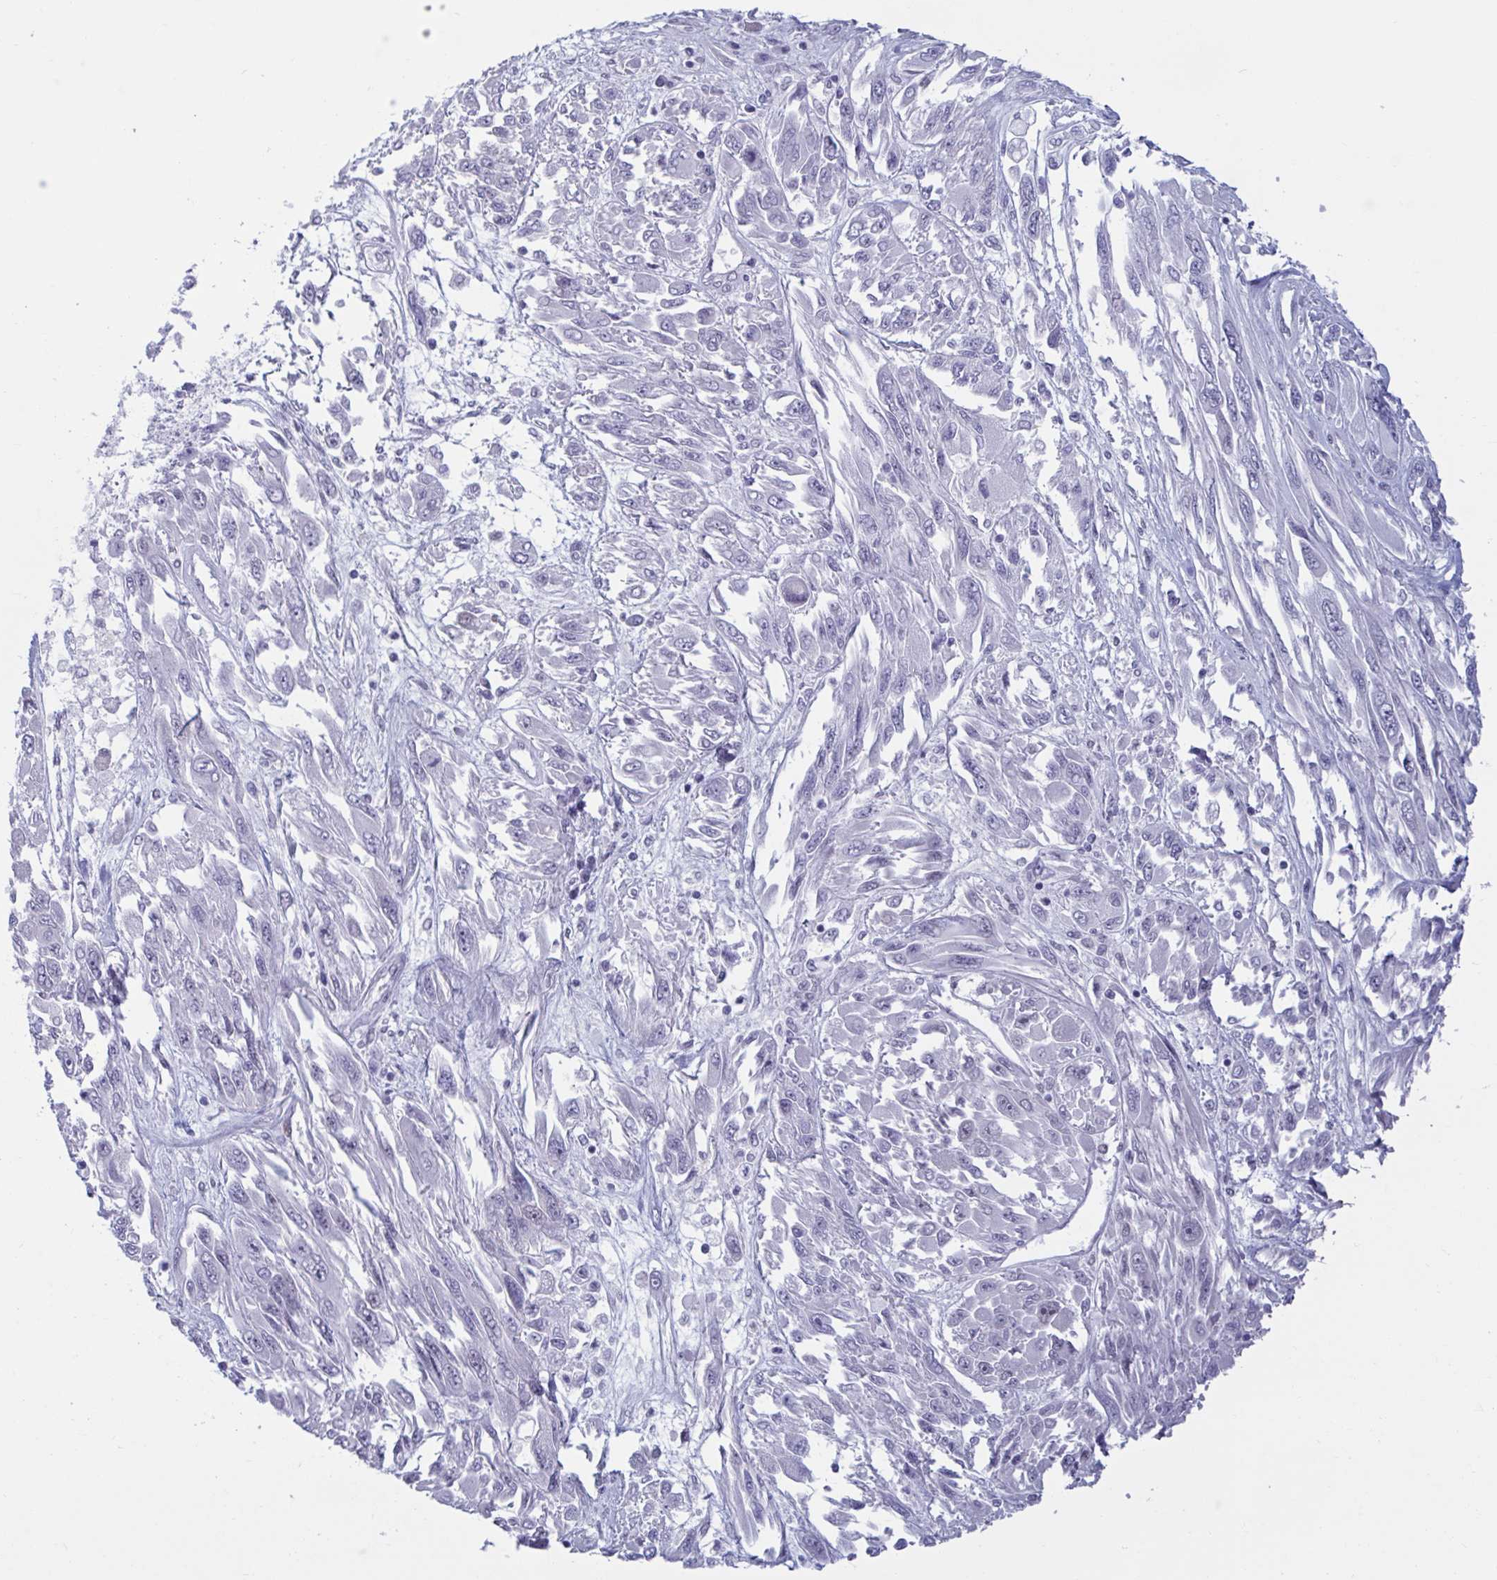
{"staining": {"intensity": "negative", "quantity": "none", "location": "none"}, "tissue": "melanoma", "cell_type": "Tumor cells", "image_type": "cancer", "snomed": [{"axis": "morphology", "description": "Malignant melanoma, NOS"}, {"axis": "topography", "description": "Skin"}], "caption": "Human malignant melanoma stained for a protein using immunohistochemistry reveals no positivity in tumor cells.", "gene": "MSMB", "patient": {"sex": "female", "age": 91}}